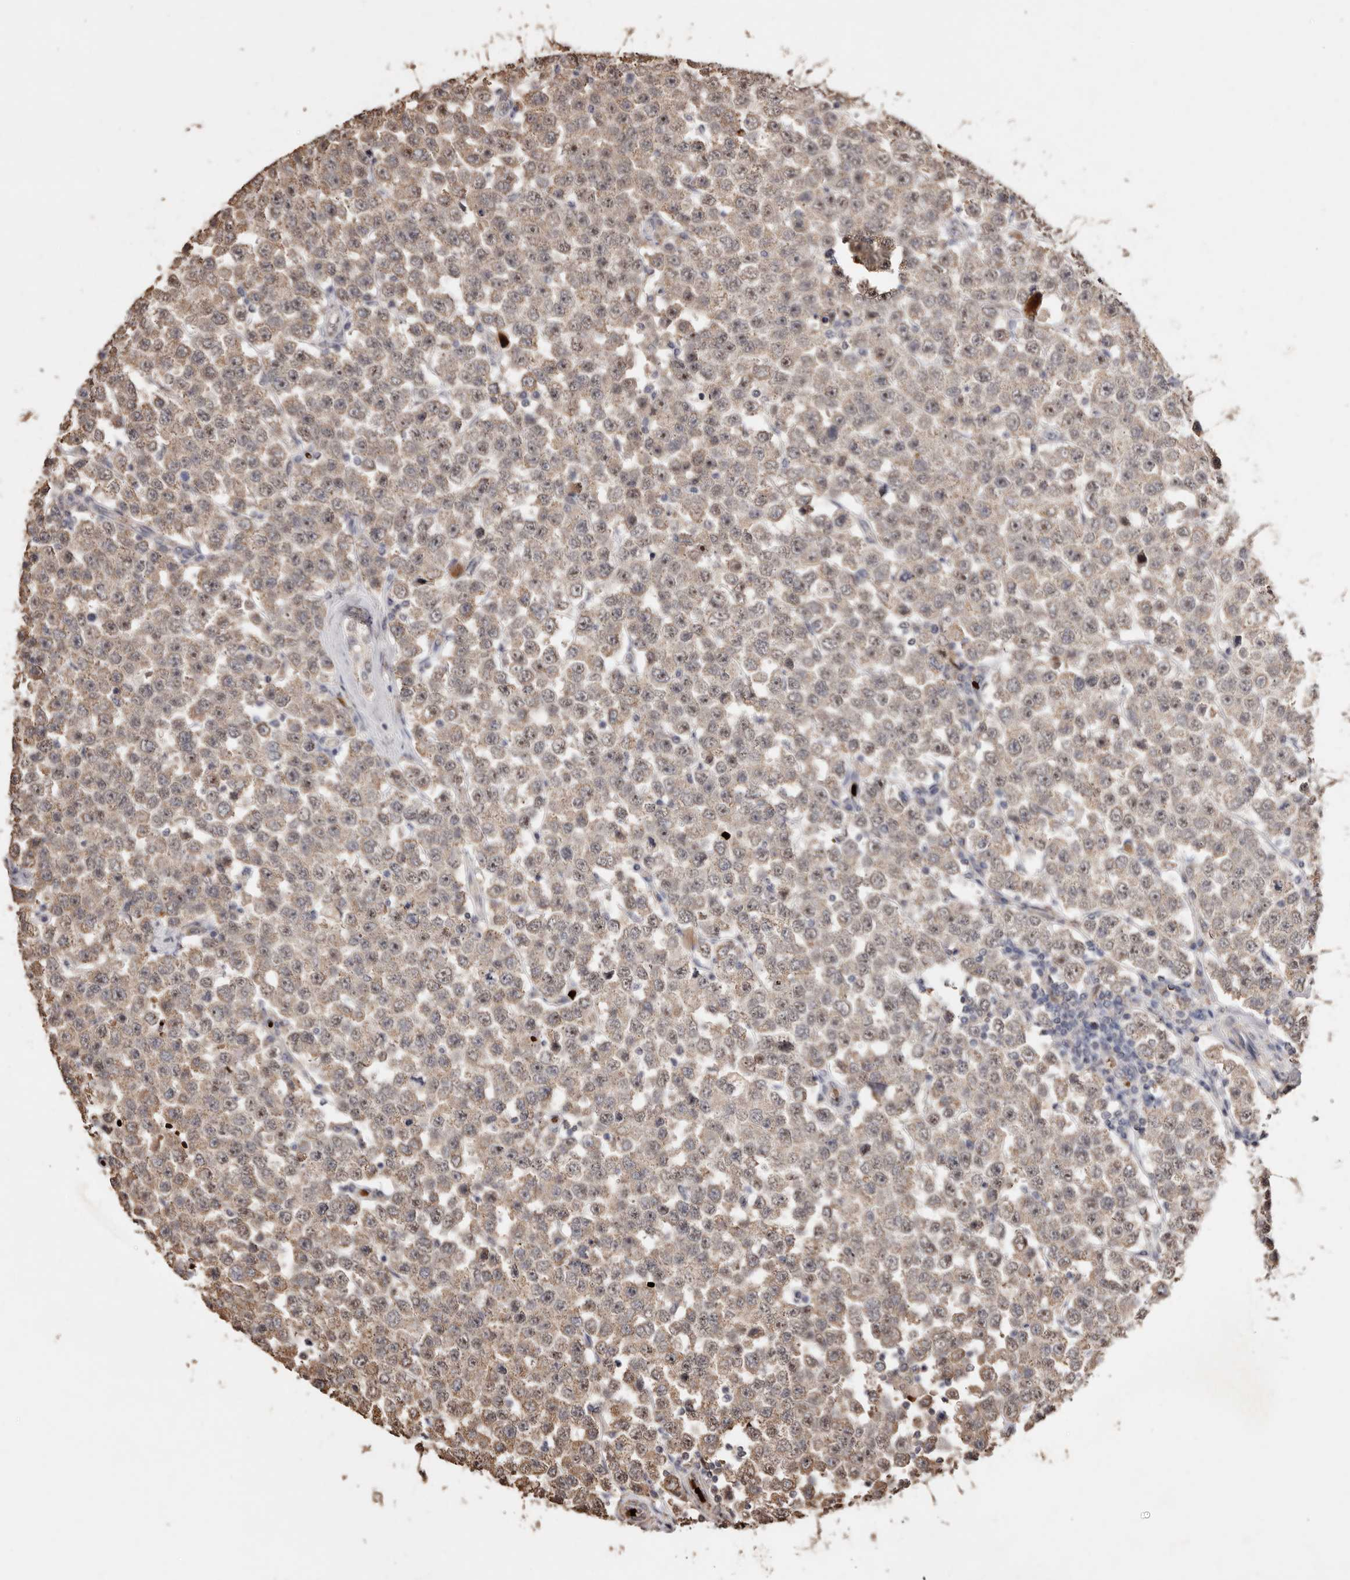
{"staining": {"intensity": "weak", "quantity": ">75%", "location": "cytoplasmic/membranous"}, "tissue": "testis cancer", "cell_type": "Tumor cells", "image_type": "cancer", "snomed": [{"axis": "morphology", "description": "Seminoma, NOS"}, {"axis": "topography", "description": "Testis"}], "caption": "About >75% of tumor cells in human seminoma (testis) display weak cytoplasmic/membranous protein positivity as visualized by brown immunohistochemical staining.", "gene": "GRAMD2A", "patient": {"sex": "male", "age": 28}}